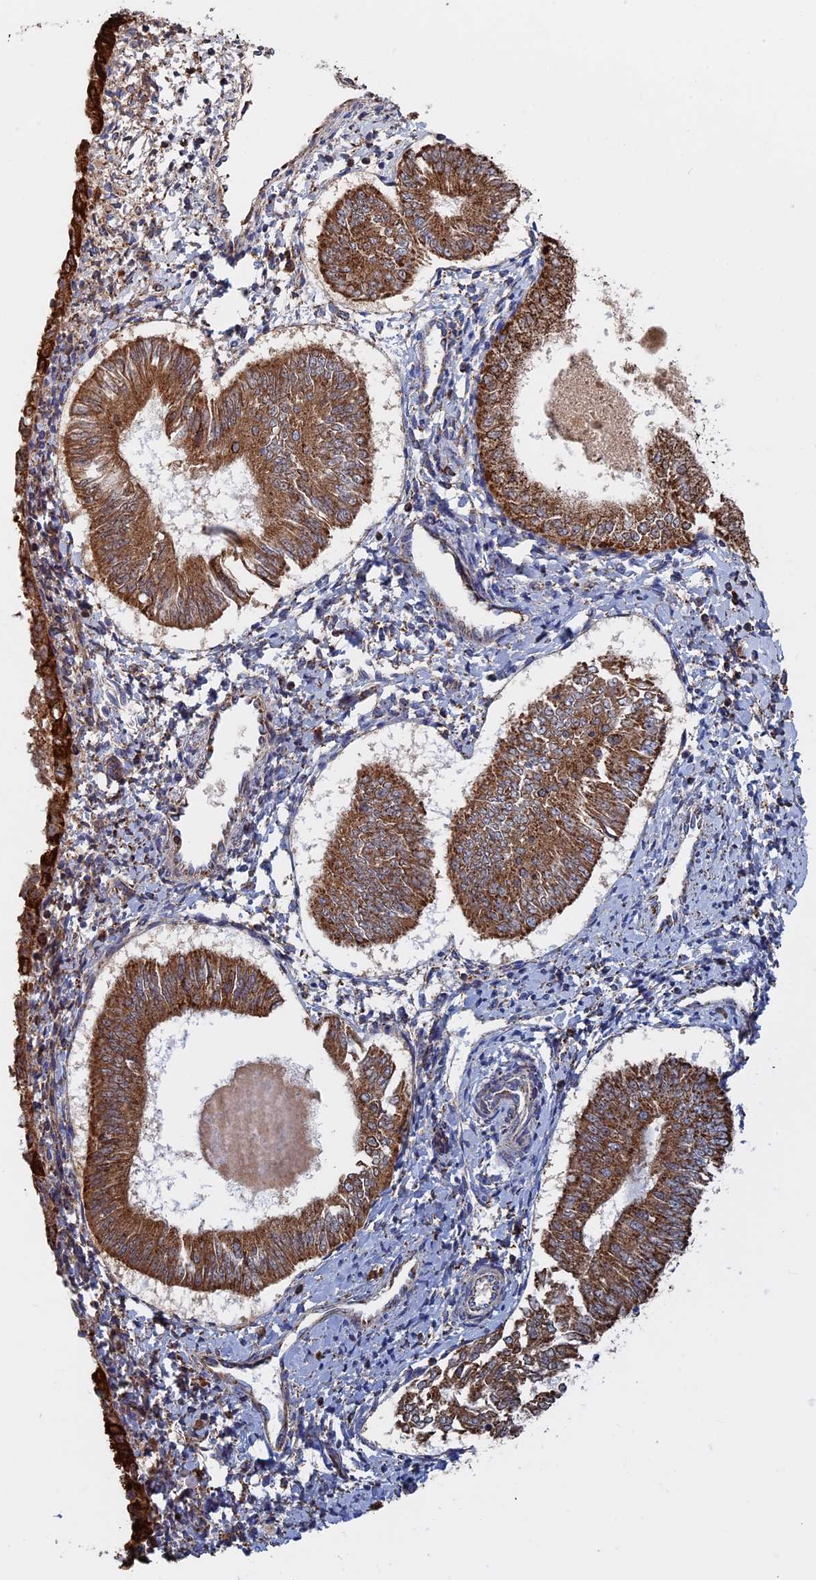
{"staining": {"intensity": "strong", "quantity": ">75%", "location": "cytoplasmic/membranous"}, "tissue": "endometrial cancer", "cell_type": "Tumor cells", "image_type": "cancer", "snomed": [{"axis": "morphology", "description": "Adenocarcinoma, NOS"}, {"axis": "topography", "description": "Endometrium"}], "caption": "This micrograph displays immunohistochemistry staining of human endometrial cancer (adenocarcinoma), with high strong cytoplasmic/membranous expression in about >75% of tumor cells.", "gene": "SEC24D", "patient": {"sex": "female", "age": 58}}